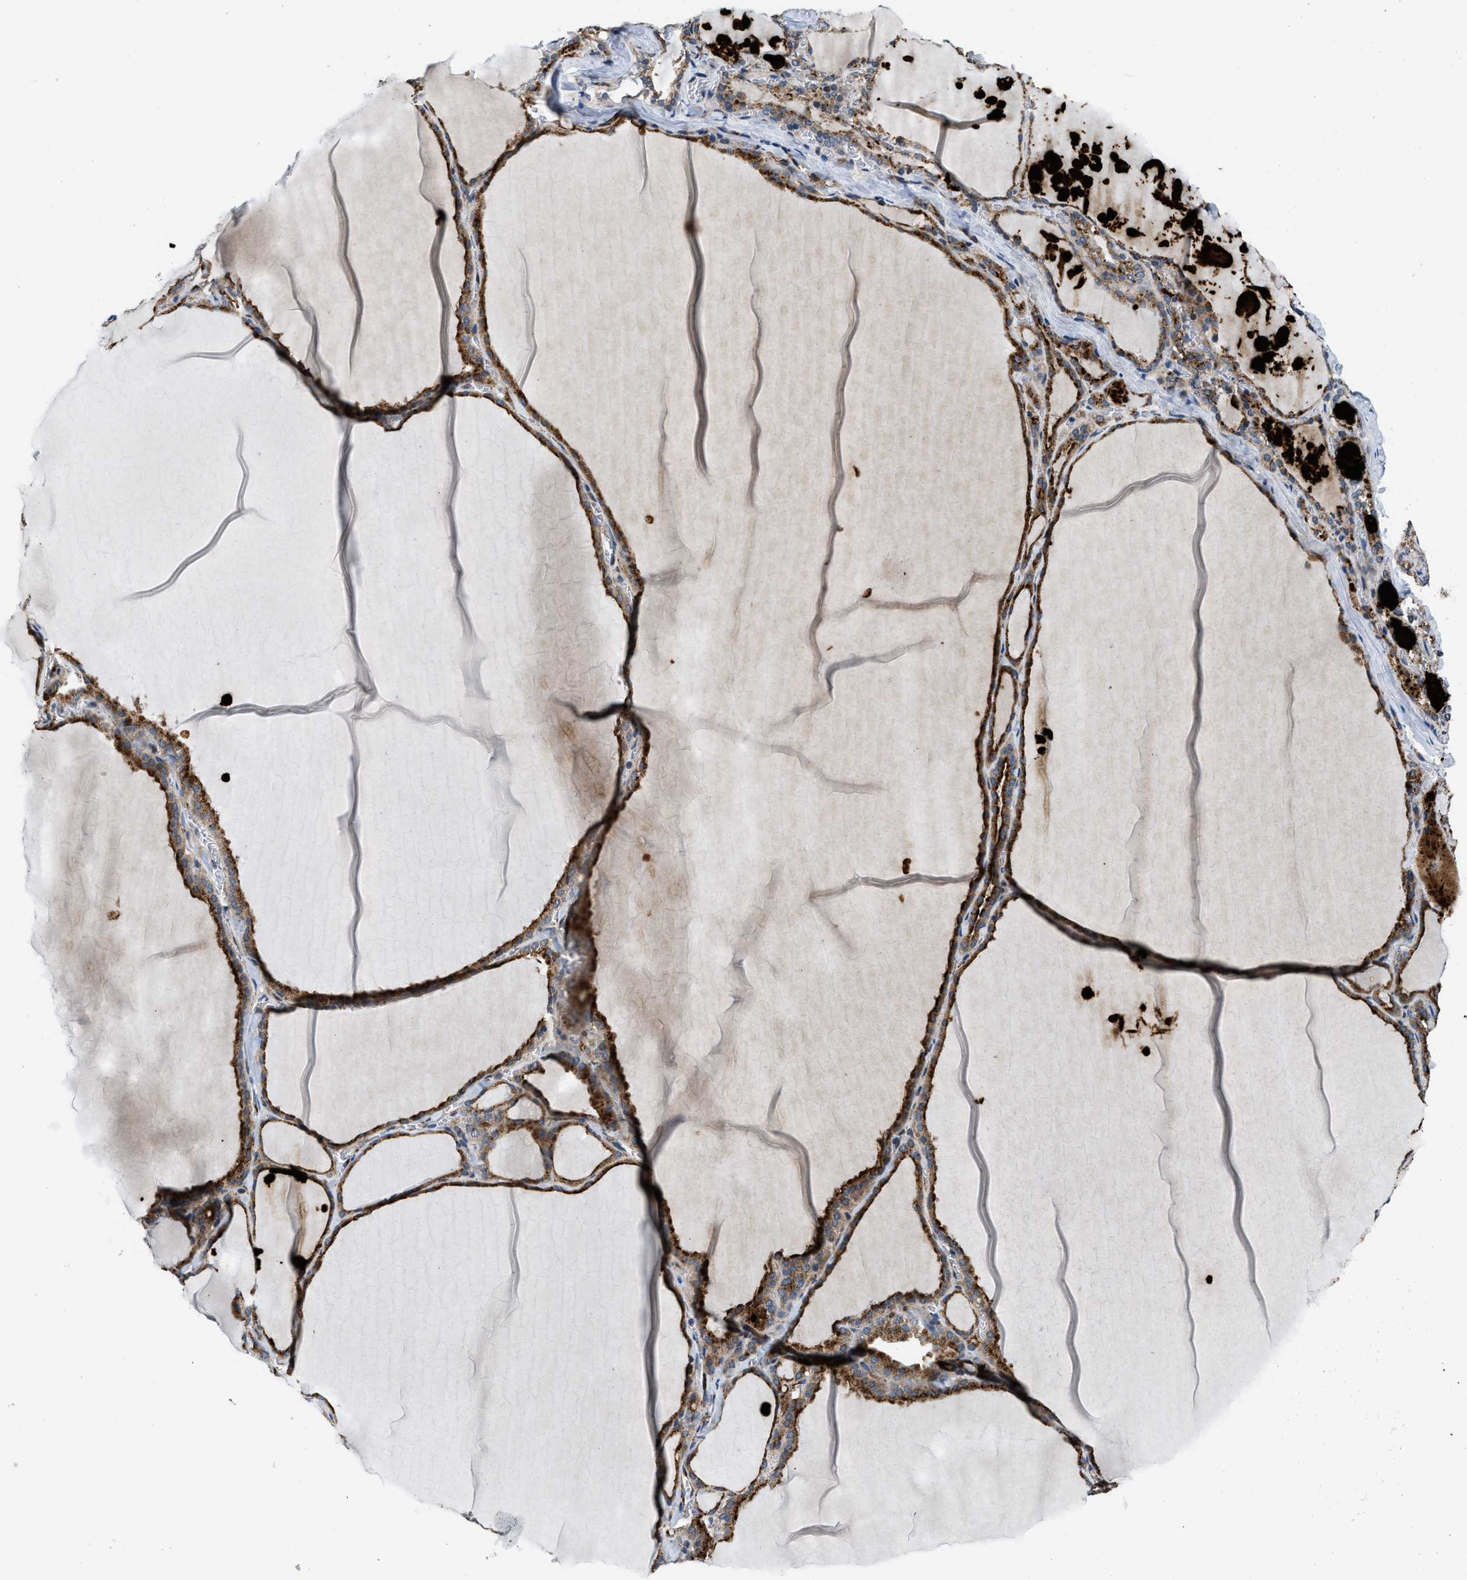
{"staining": {"intensity": "moderate", "quantity": ">75%", "location": "cytoplasmic/membranous"}, "tissue": "thyroid gland", "cell_type": "Glandular cells", "image_type": "normal", "snomed": [{"axis": "morphology", "description": "Normal tissue, NOS"}, {"axis": "topography", "description": "Thyroid gland"}], "caption": "About >75% of glandular cells in unremarkable human thyroid gland display moderate cytoplasmic/membranous protein expression as visualized by brown immunohistochemical staining.", "gene": "ZNF599", "patient": {"sex": "male", "age": 56}}